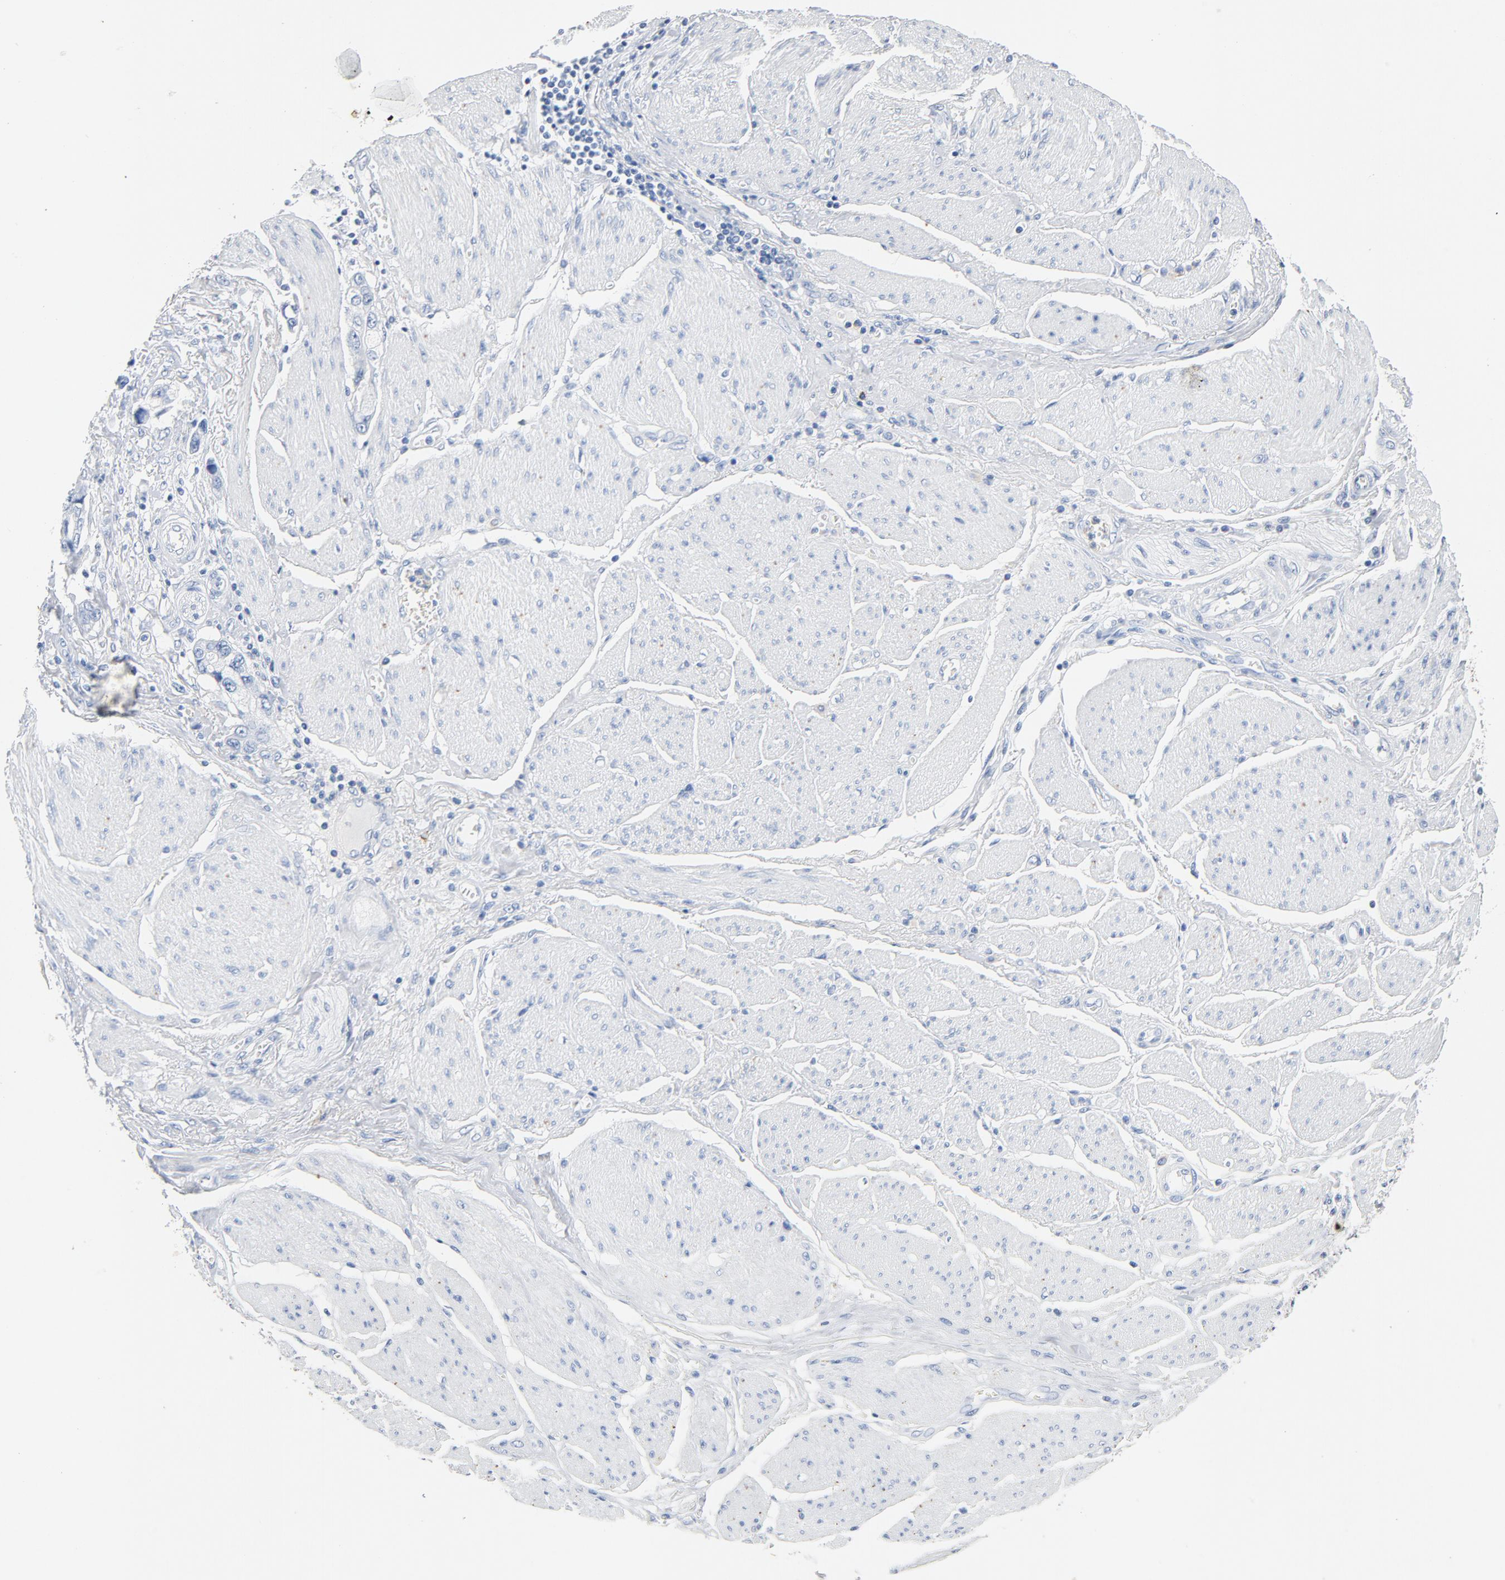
{"staining": {"intensity": "negative", "quantity": "none", "location": "none"}, "tissue": "stomach cancer", "cell_type": "Tumor cells", "image_type": "cancer", "snomed": [{"axis": "morphology", "description": "Adenocarcinoma, NOS"}, {"axis": "topography", "description": "Pancreas"}, {"axis": "topography", "description": "Stomach, upper"}], "caption": "Stomach cancer was stained to show a protein in brown. There is no significant staining in tumor cells. The staining is performed using DAB brown chromogen with nuclei counter-stained in using hematoxylin.", "gene": "PTPRB", "patient": {"sex": "male", "age": 77}}